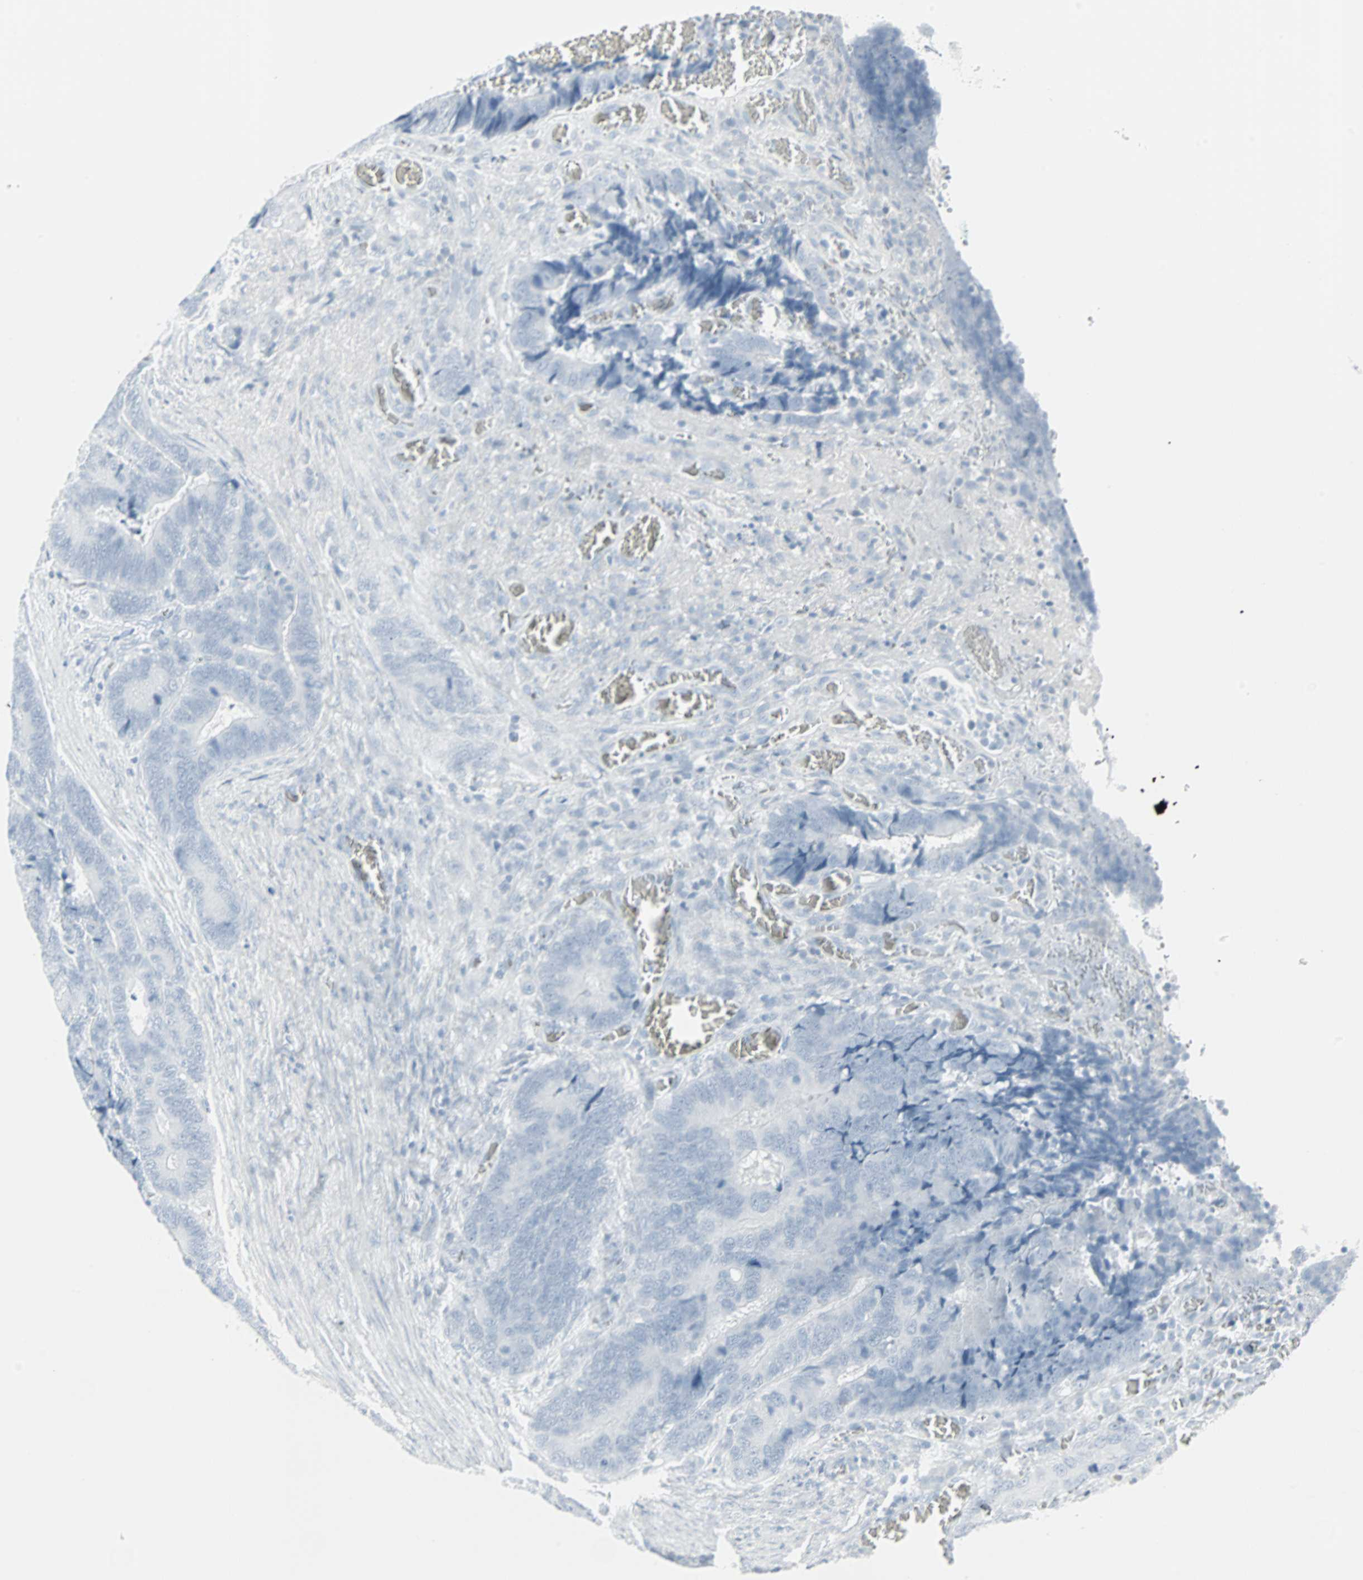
{"staining": {"intensity": "negative", "quantity": "none", "location": "none"}, "tissue": "colorectal cancer", "cell_type": "Tumor cells", "image_type": "cancer", "snomed": [{"axis": "morphology", "description": "Adenocarcinoma, NOS"}, {"axis": "topography", "description": "Colon"}], "caption": "Protein analysis of colorectal cancer shows no significant expression in tumor cells.", "gene": "LANCL3", "patient": {"sex": "male", "age": 72}}